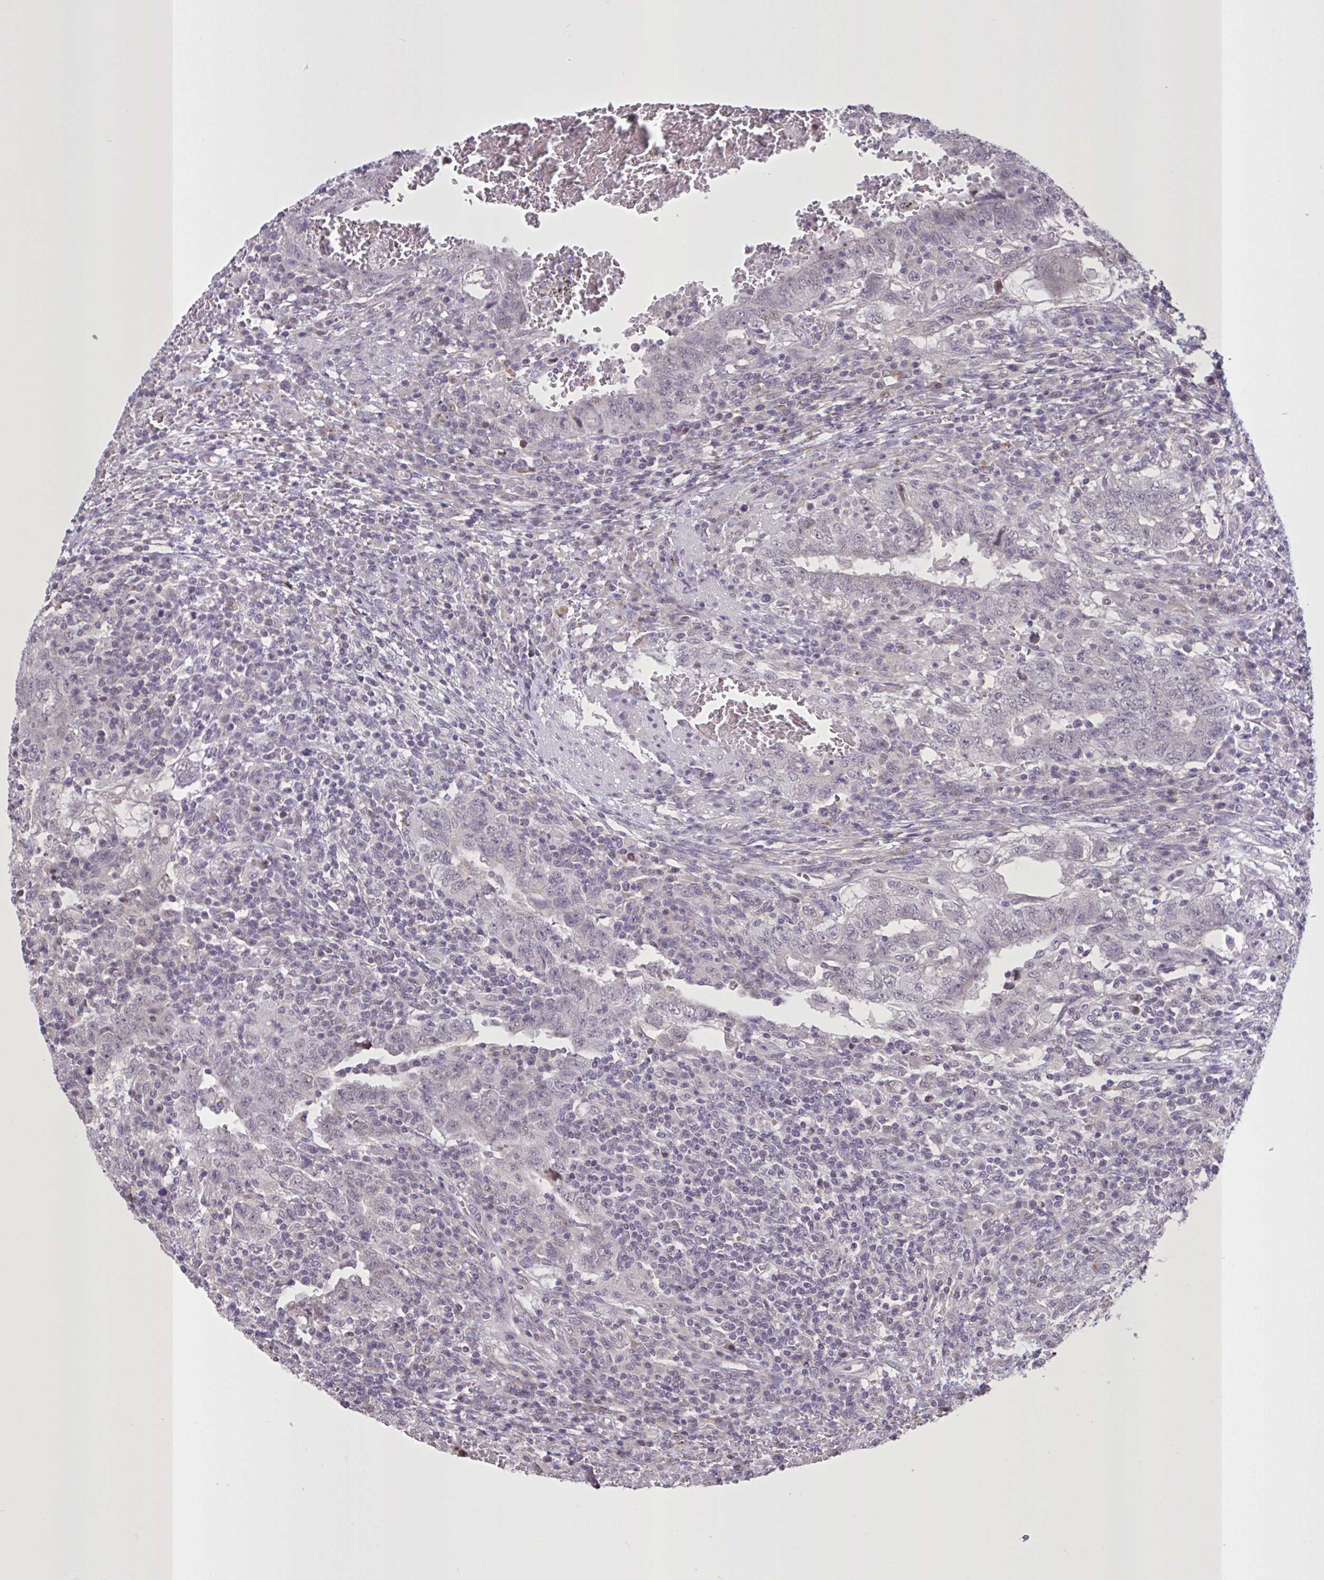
{"staining": {"intensity": "negative", "quantity": "none", "location": "none"}, "tissue": "testis cancer", "cell_type": "Tumor cells", "image_type": "cancer", "snomed": [{"axis": "morphology", "description": "Carcinoma, Embryonal, NOS"}, {"axis": "topography", "description": "Testis"}], "caption": "Photomicrograph shows no protein expression in tumor cells of testis embryonal carcinoma tissue.", "gene": "MRGPRX2", "patient": {"sex": "male", "age": 26}}